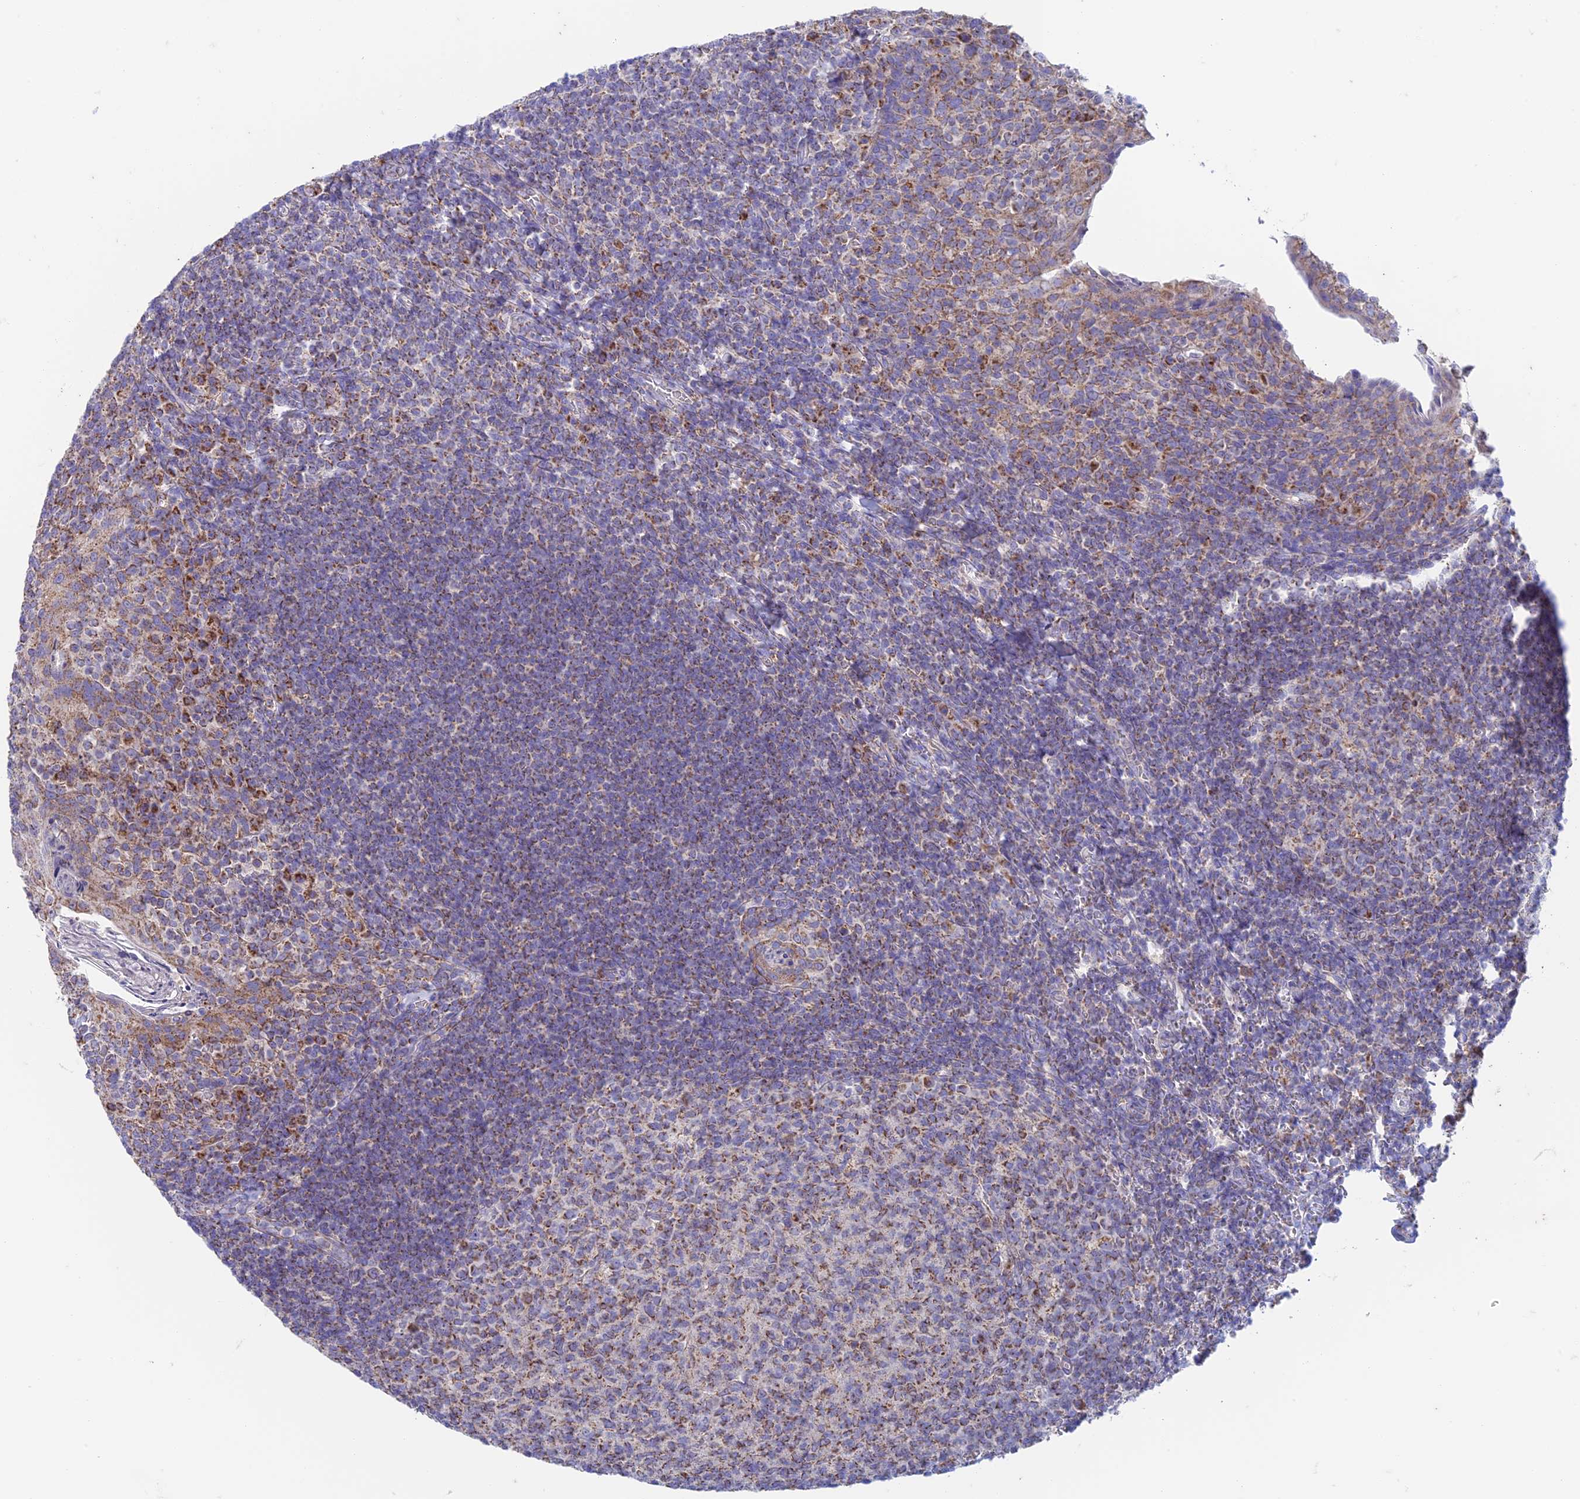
{"staining": {"intensity": "moderate", "quantity": "25%-75%", "location": "cytoplasmic/membranous"}, "tissue": "tonsil", "cell_type": "Germinal center cells", "image_type": "normal", "snomed": [{"axis": "morphology", "description": "Normal tissue, NOS"}, {"axis": "topography", "description": "Tonsil"}], "caption": "A photomicrograph of human tonsil stained for a protein demonstrates moderate cytoplasmic/membranous brown staining in germinal center cells. (IHC, brightfield microscopy, high magnification).", "gene": "ZNF181", "patient": {"sex": "female", "age": 10}}